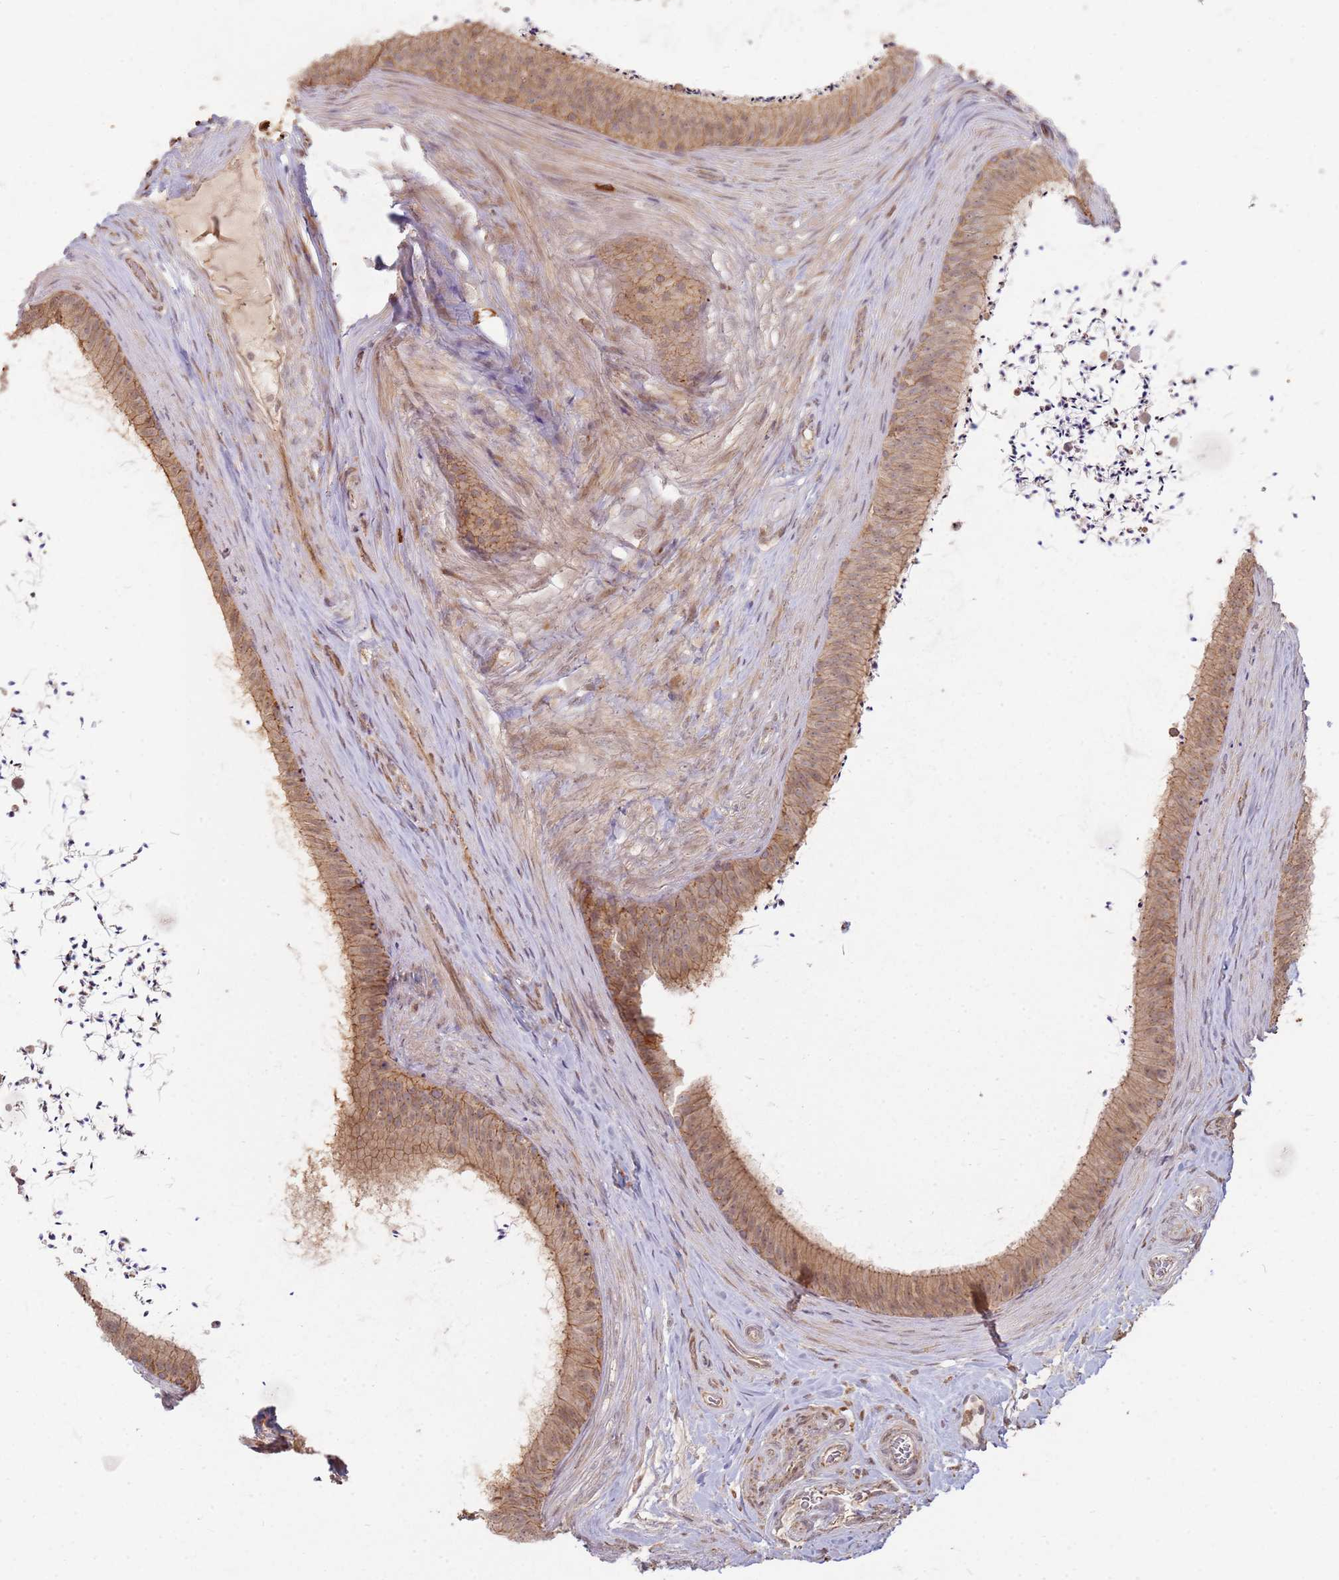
{"staining": {"intensity": "moderate", "quantity": ">75%", "location": "cytoplasmic/membranous"}, "tissue": "epididymis", "cell_type": "Glandular cells", "image_type": "normal", "snomed": [{"axis": "morphology", "description": "Normal tissue, NOS"}, {"axis": "topography", "description": "Testis"}, {"axis": "topography", "description": "Epididymis"}], "caption": "A brown stain shows moderate cytoplasmic/membranous expression of a protein in glandular cells of benign epididymis. The staining is performed using DAB brown chromogen to label protein expression. The nuclei are counter-stained blue using hematoxylin.", "gene": "MPEG1", "patient": {"sex": "male", "age": 41}}